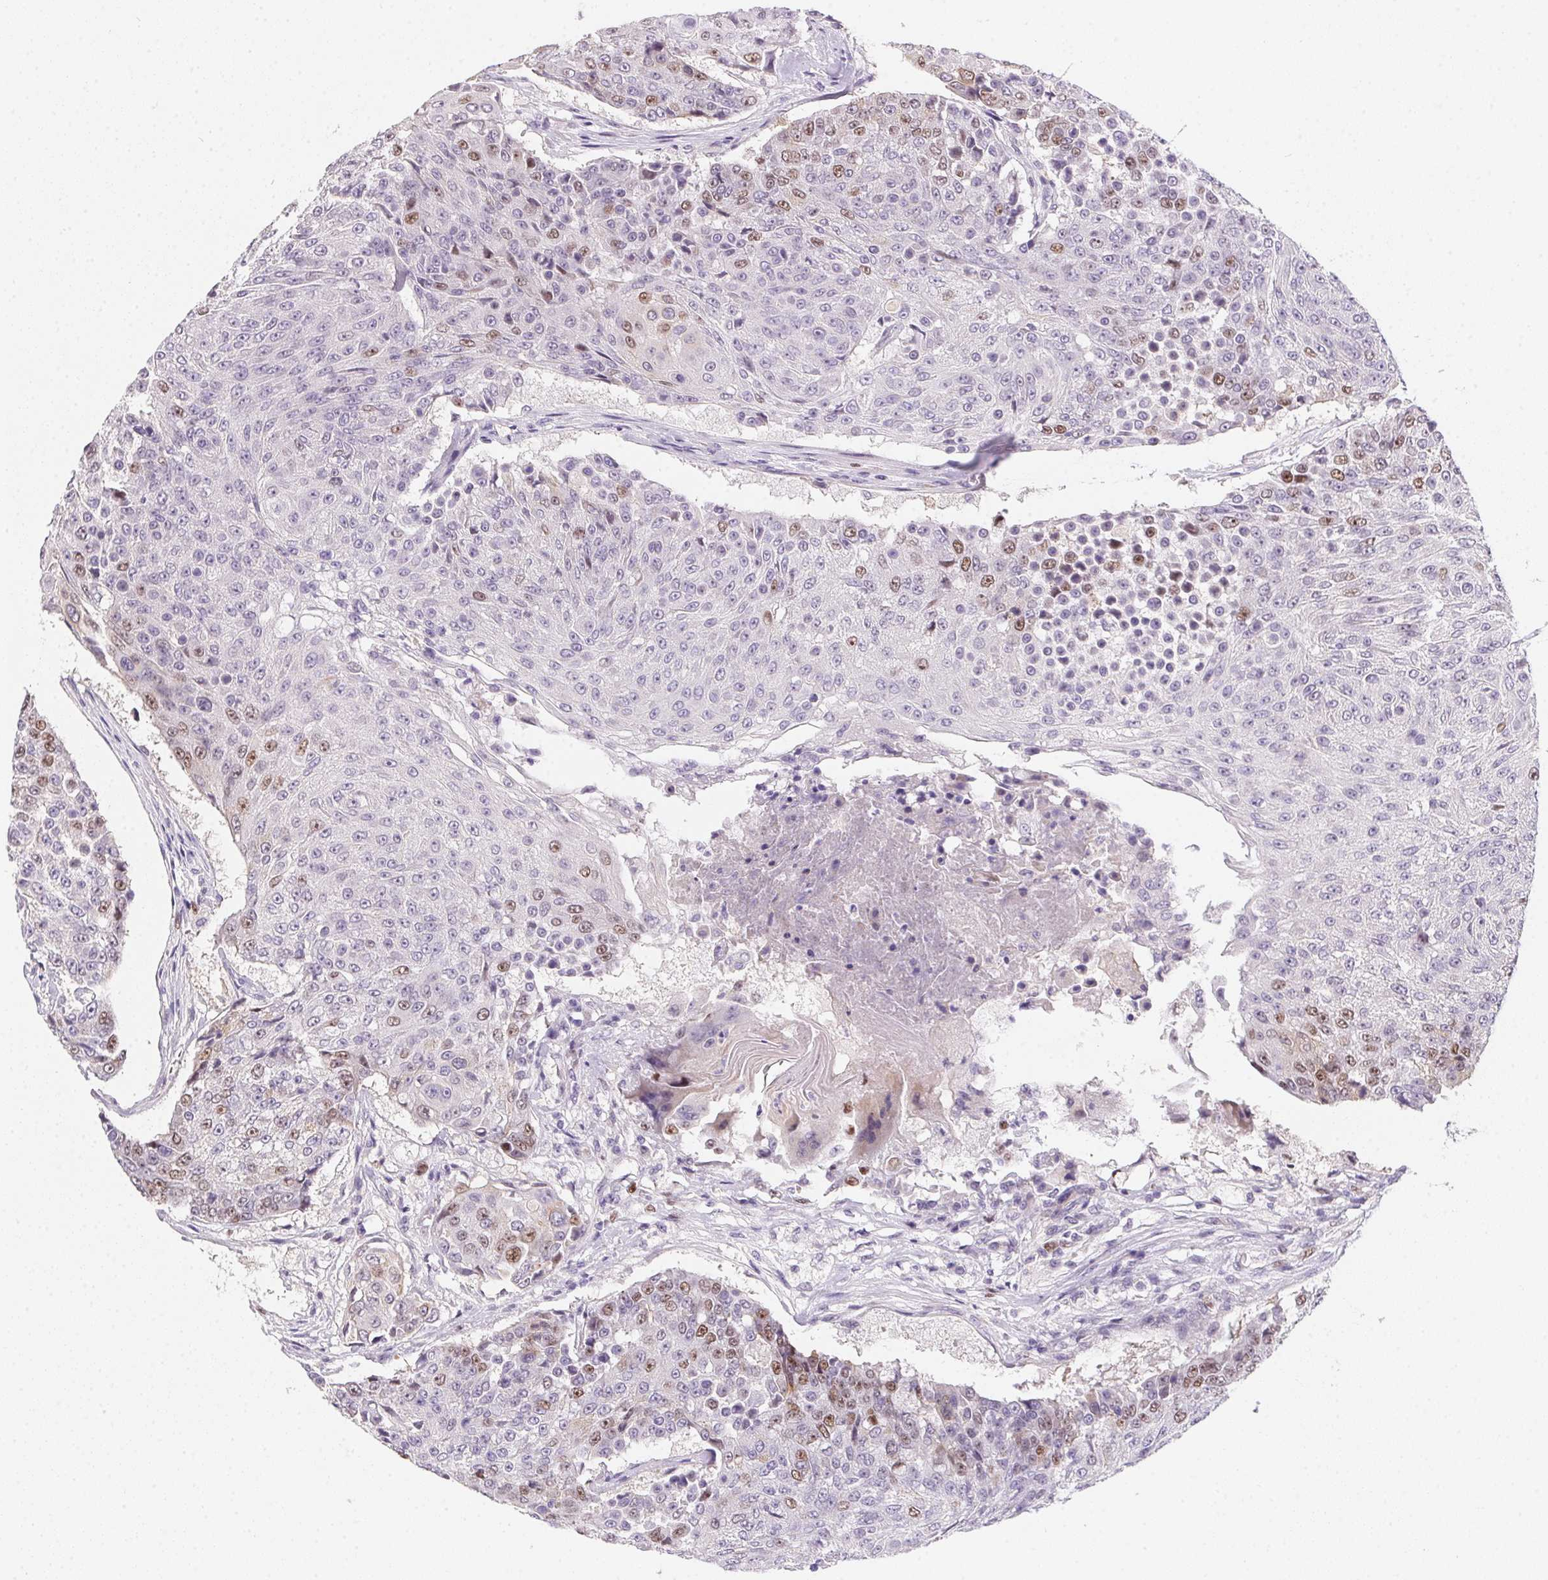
{"staining": {"intensity": "moderate", "quantity": "<25%", "location": "nuclear"}, "tissue": "urothelial cancer", "cell_type": "Tumor cells", "image_type": "cancer", "snomed": [{"axis": "morphology", "description": "Urothelial carcinoma, High grade"}, {"axis": "topography", "description": "Urinary bladder"}], "caption": "An IHC photomicrograph of neoplastic tissue is shown. Protein staining in brown shows moderate nuclear positivity in urothelial cancer within tumor cells.", "gene": "HELLS", "patient": {"sex": "female", "age": 63}}